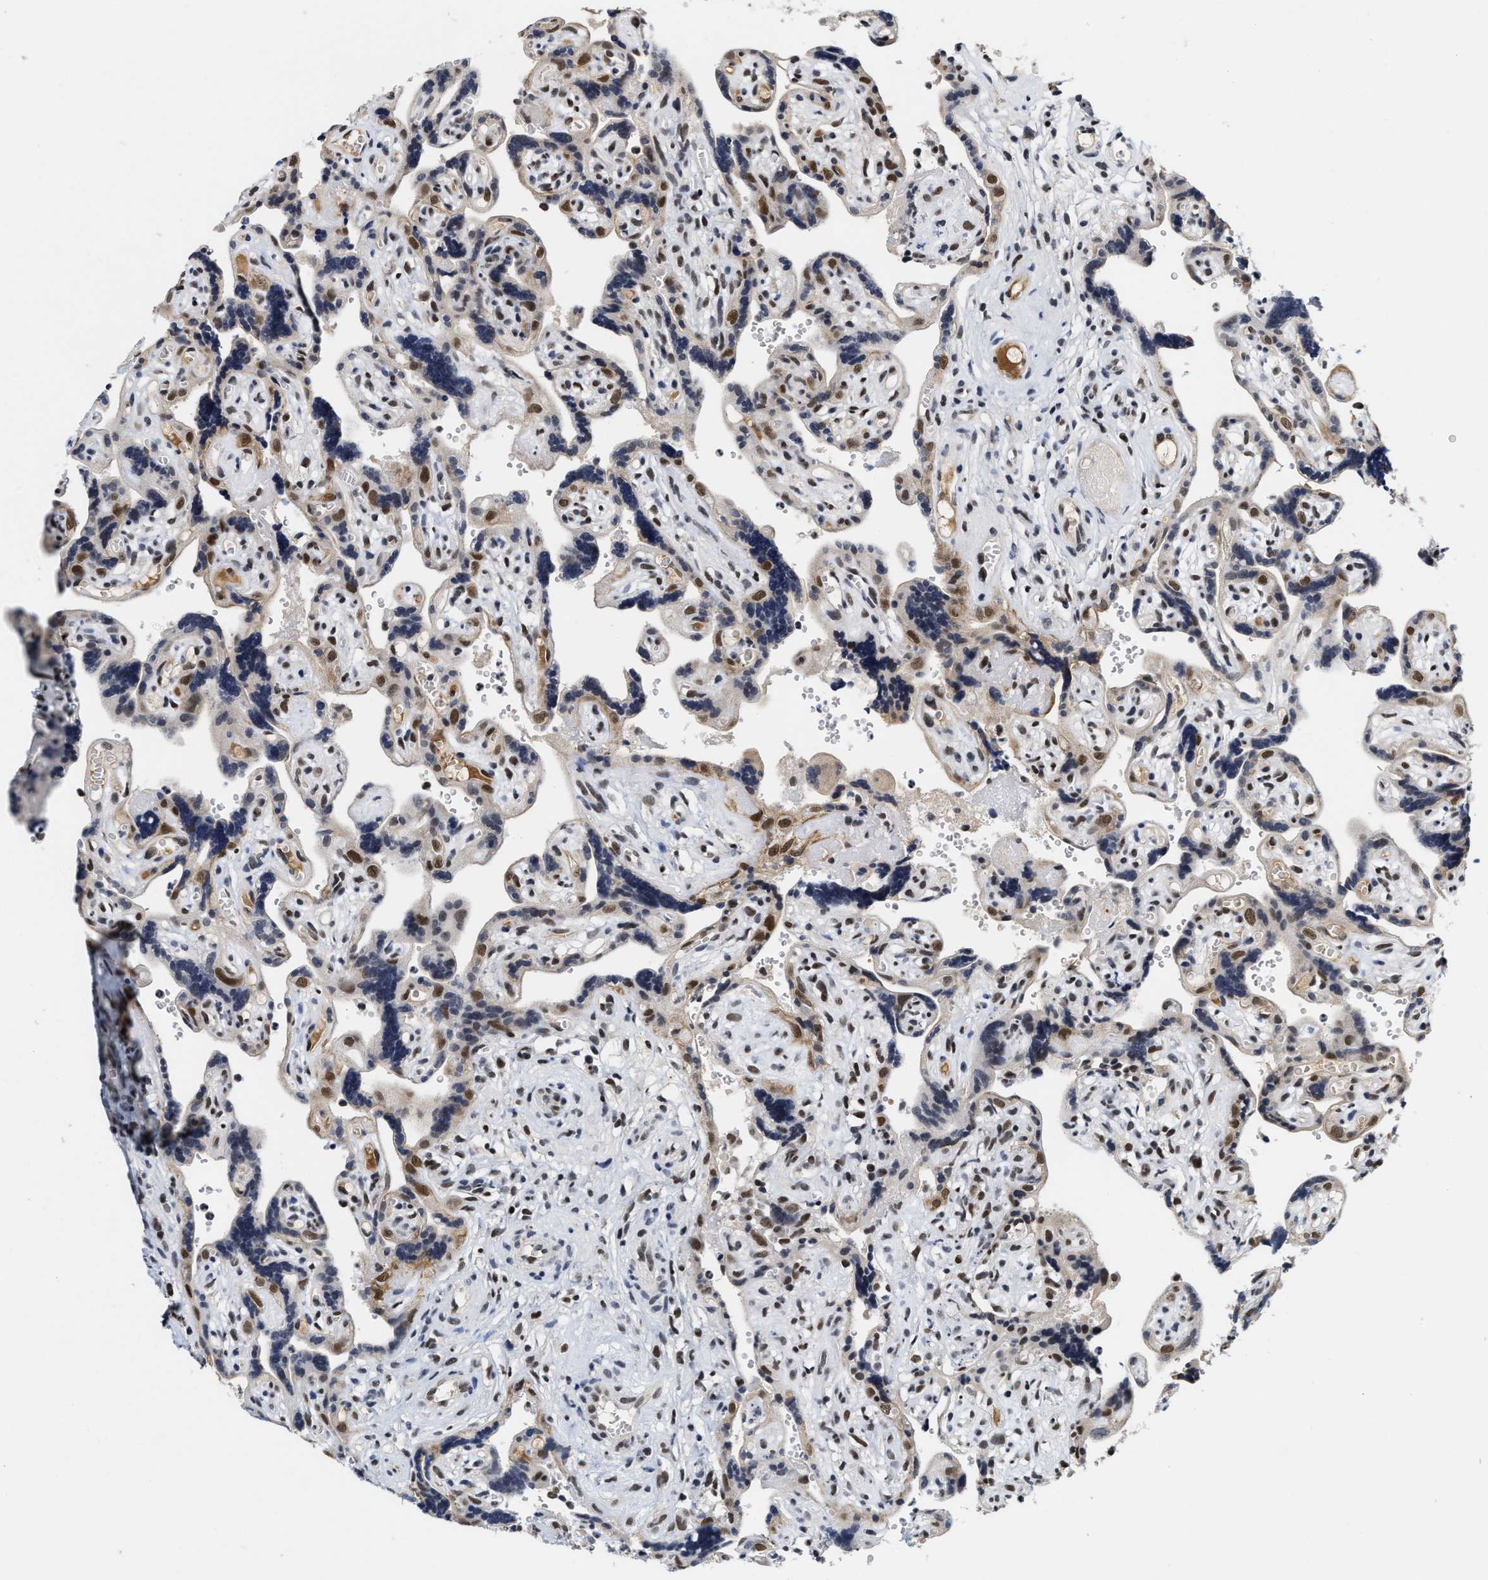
{"staining": {"intensity": "strong", "quantity": ">75%", "location": "nuclear"}, "tissue": "placenta", "cell_type": "Decidual cells", "image_type": "normal", "snomed": [{"axis": "morphology", "description": "Normal tissue, NOS"}, {"axis": "topography", "description": "Placenta"}], "caption": "Placenta stained for a protein (brown) exhibits strong nuclear positive positivity in approximately >75% of decidual cells.", "gene": "INIP", "patient": {"sex": "female", "age": 30}}